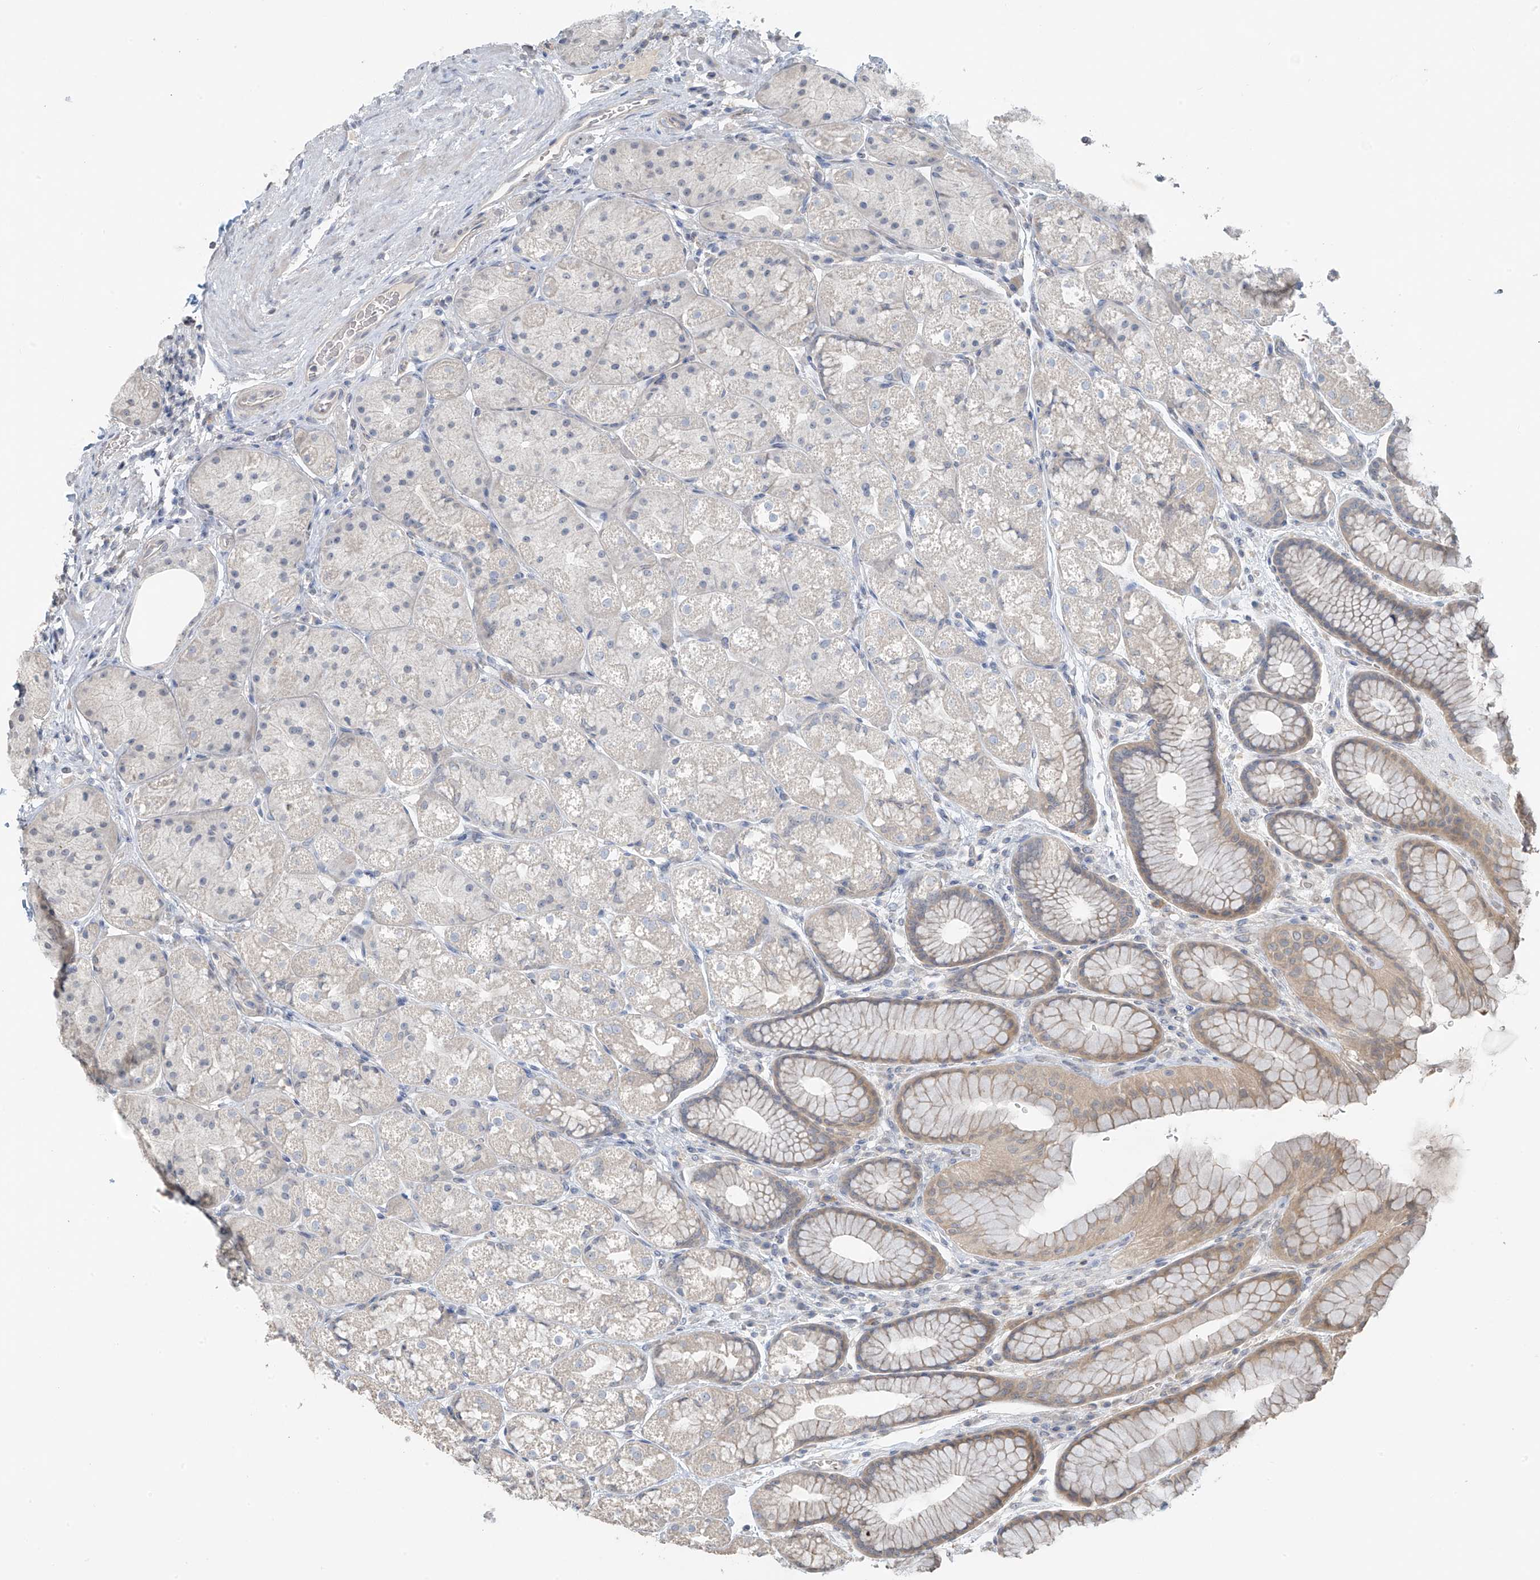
{"staining": {"intensity": "weak", "quantity": "<25%", "location": "cytoplasmic/membranous"}, "tissue": "stomach", "cell_type": "Glandular cells", "image_type": "normal", "snomed": [{"axis": "morphology", "description": "Normal tissue, NOS"}, {"axis": "topography", "description": "Stomach"}], "caption": "Unremarkable stomach was stained to show a protein in brown. There is no significant expression in glandular cells. Brightfield microscopy of IHC stained with DAB (brown) and hematoxylin (blue), captured at high magnification.", "gene": "HOXA11", "patient": {"sex": "male", "age": 57}}